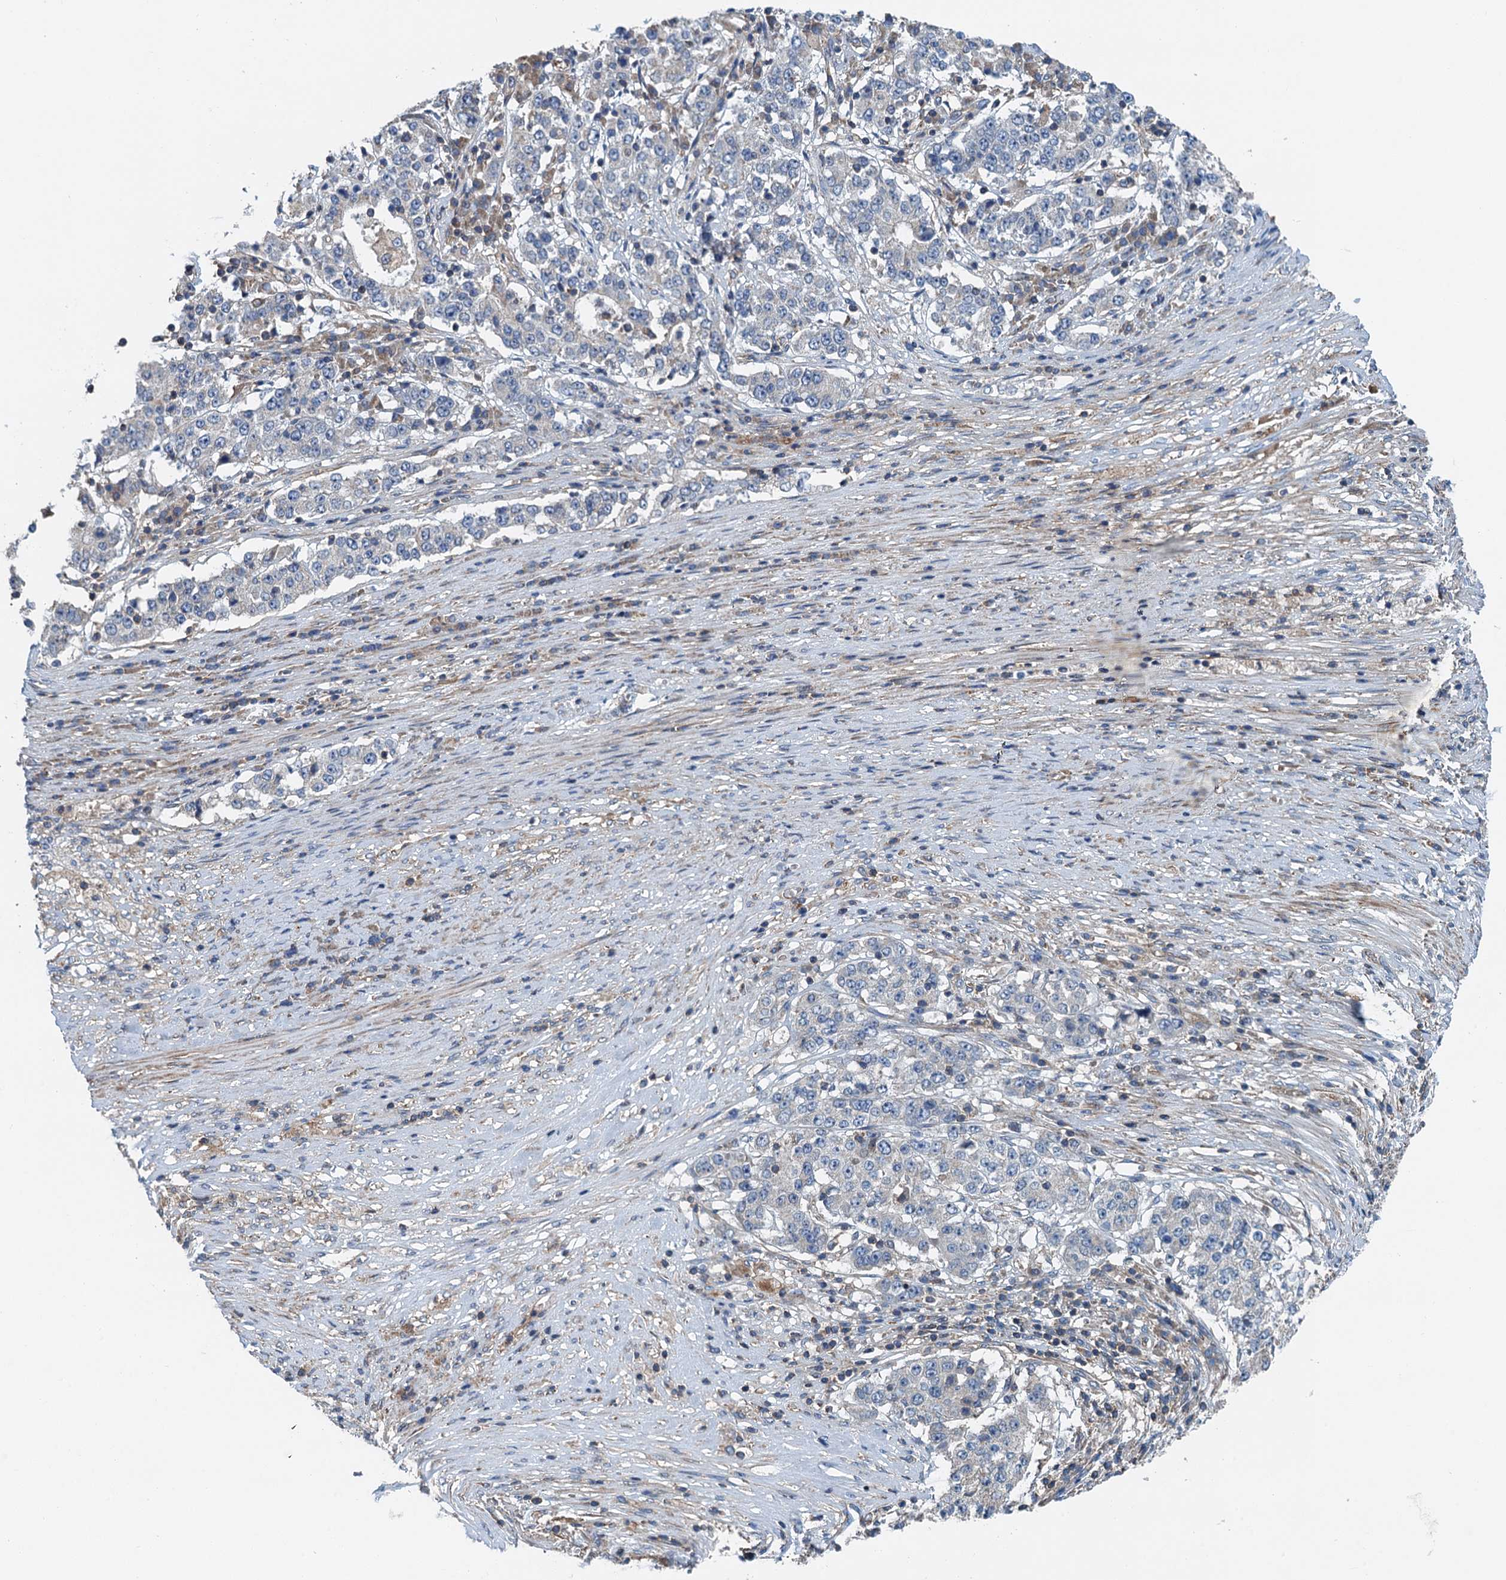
{"staining": {"intensity": "negative", "quantity": "none", "location": "none"}, "tissue": "stomach cancer", "cell_type": "Tumor cells", "image_type": "cancer", "snomed": [{"axis": "morphology", "description": "Adenocarcinoma, NOS"}, {"axis": "topography", "description": "Stomach"}], "caption": "This photomicrograph is of stomach adenocarcinoma stained with immunohistochemistry to label a protein in brown with the nuclei are counter-stained blue. There is no expression in tumor cells.", "gene": "PPP1R14D", "patient": {"sex": "male", "age": 59}}